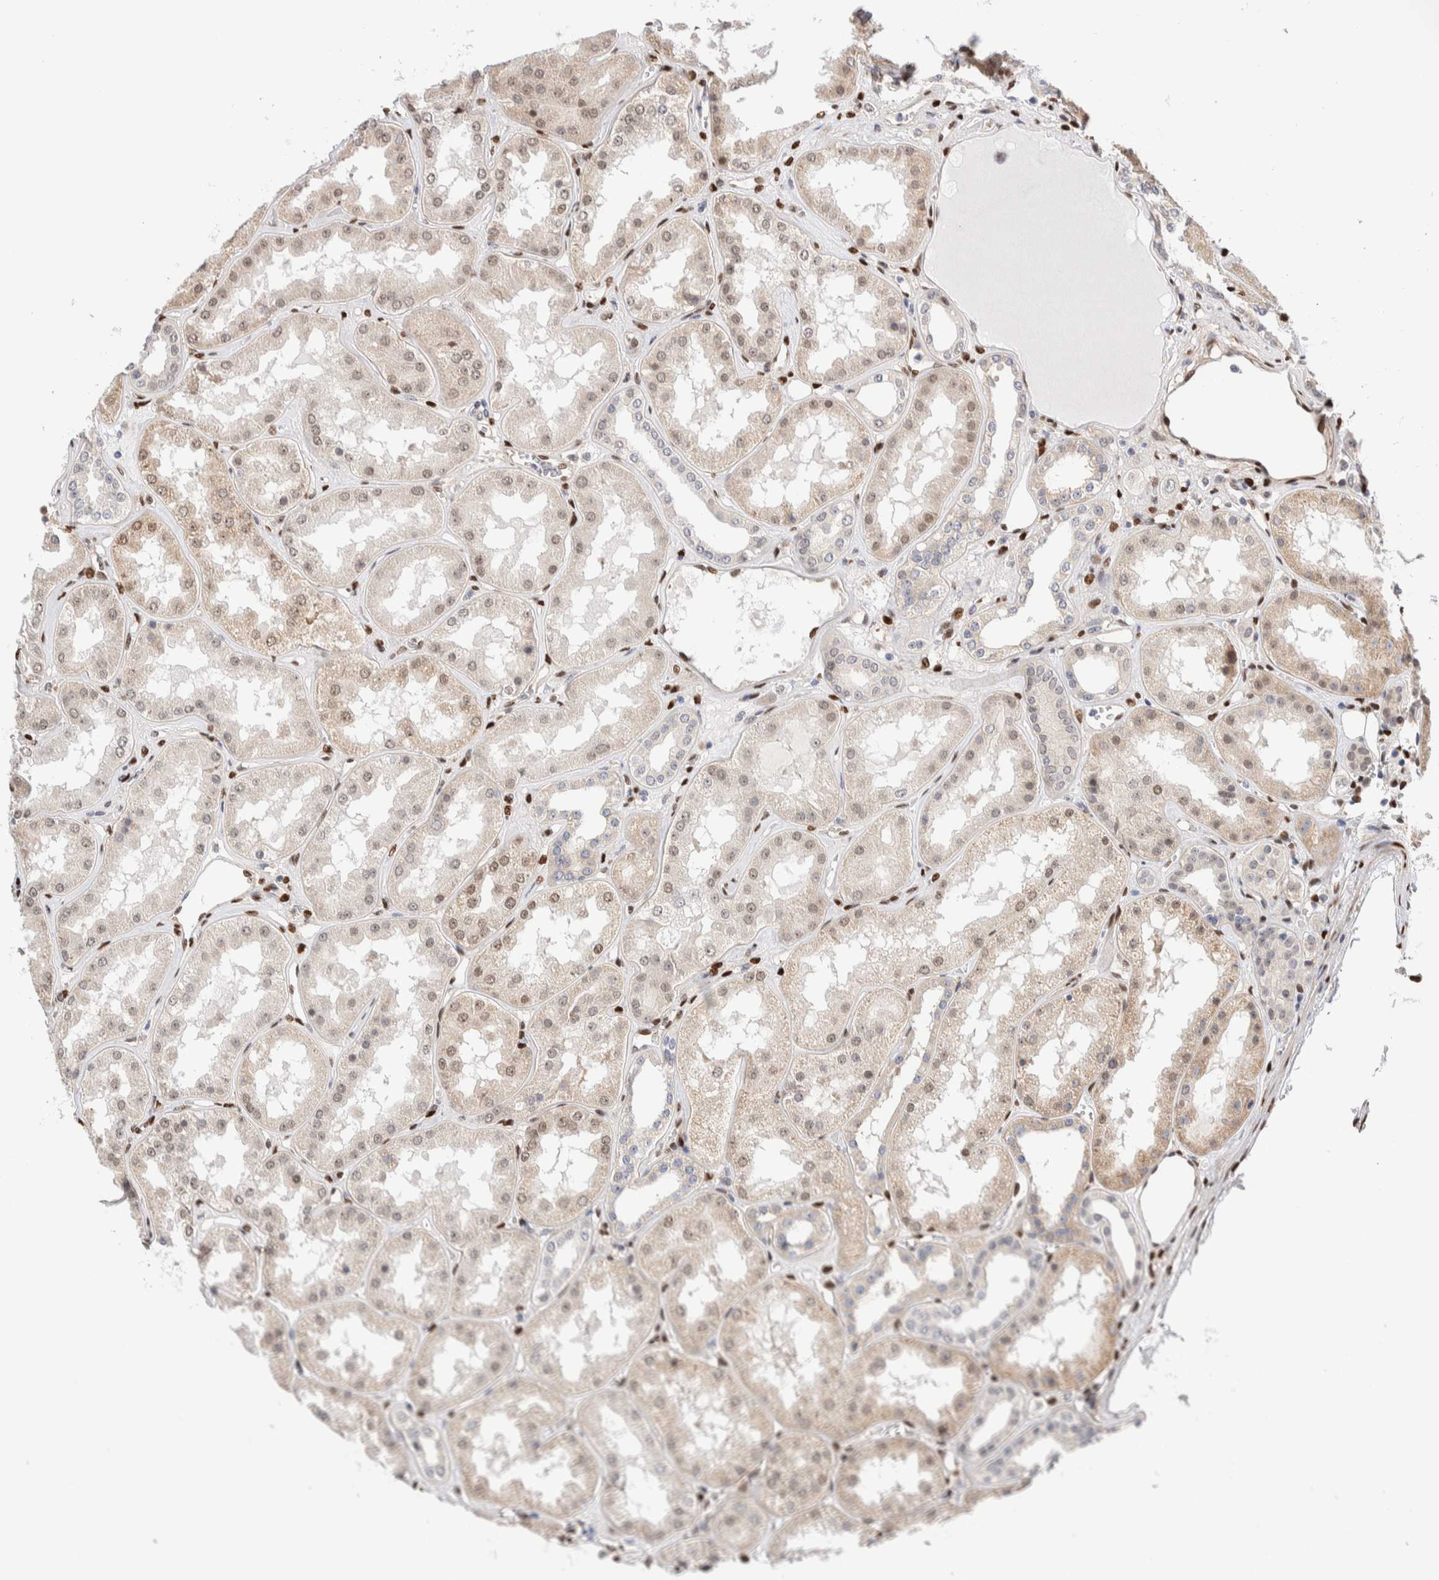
{"staining": {"intensity": "weak", "quantity": "<25%", "location": "nuclear"}, "tissue": "kidney", "cell_type": "Cells in glomeruli", "image_type": "normal", "snomed": [{"axis": "morphology", "description": "Normal tissue, NOS"}, {"axis": "topography", "description": "Kidney"}], "caption": "Immunohistochemical staining of unremarkable human kidney shows no significant staining in cells in glomeruli.", "gene": "NSMAF", "patient": {"sex": "female", "age": 56}}